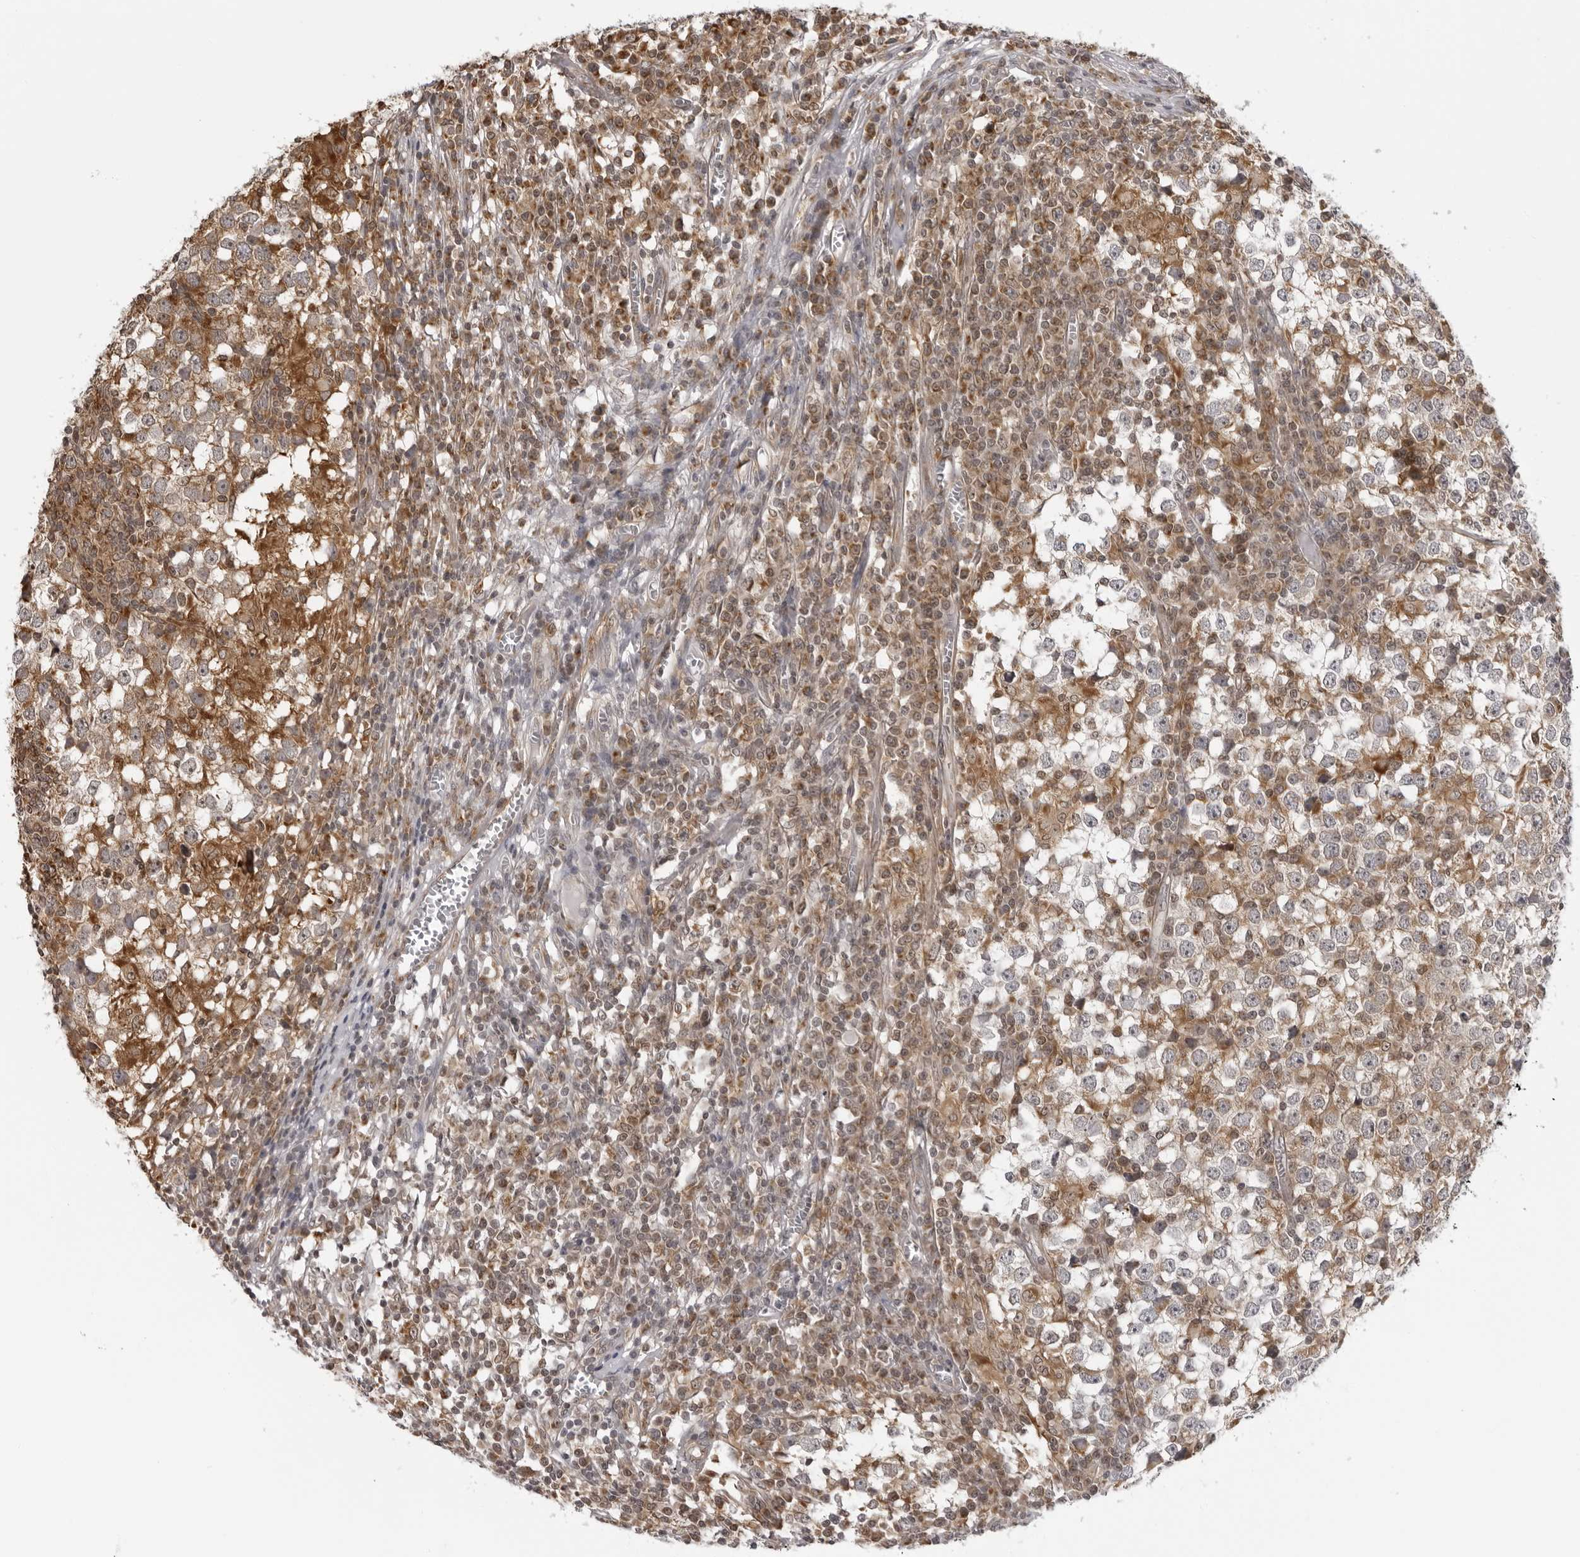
{"staining": {"intensity": "moderate", "quantity": "25%-75%", "location": "cytoplasmic/membranous"}, "tissue": "testis cancer", "cell_type": "Tumor cells", "image_type": "cancer", "snomed": [{"axis": "morphology", "description": "Seminoma, NOS"}, {"axis": "topography", "description": "Testis"}], "caption": "Moderate cytoplasmic/membranous protein expression is appreciated in approximately 25%-75% of tumor cells in testis cancer (seminoma). The staining is performed using DAB brown chromogen to label protein expression. The nuclei are counter-stained blue using hematoxylin.", "gene": "MRPS15", "patient": {"sex": "male", "age": 65}}